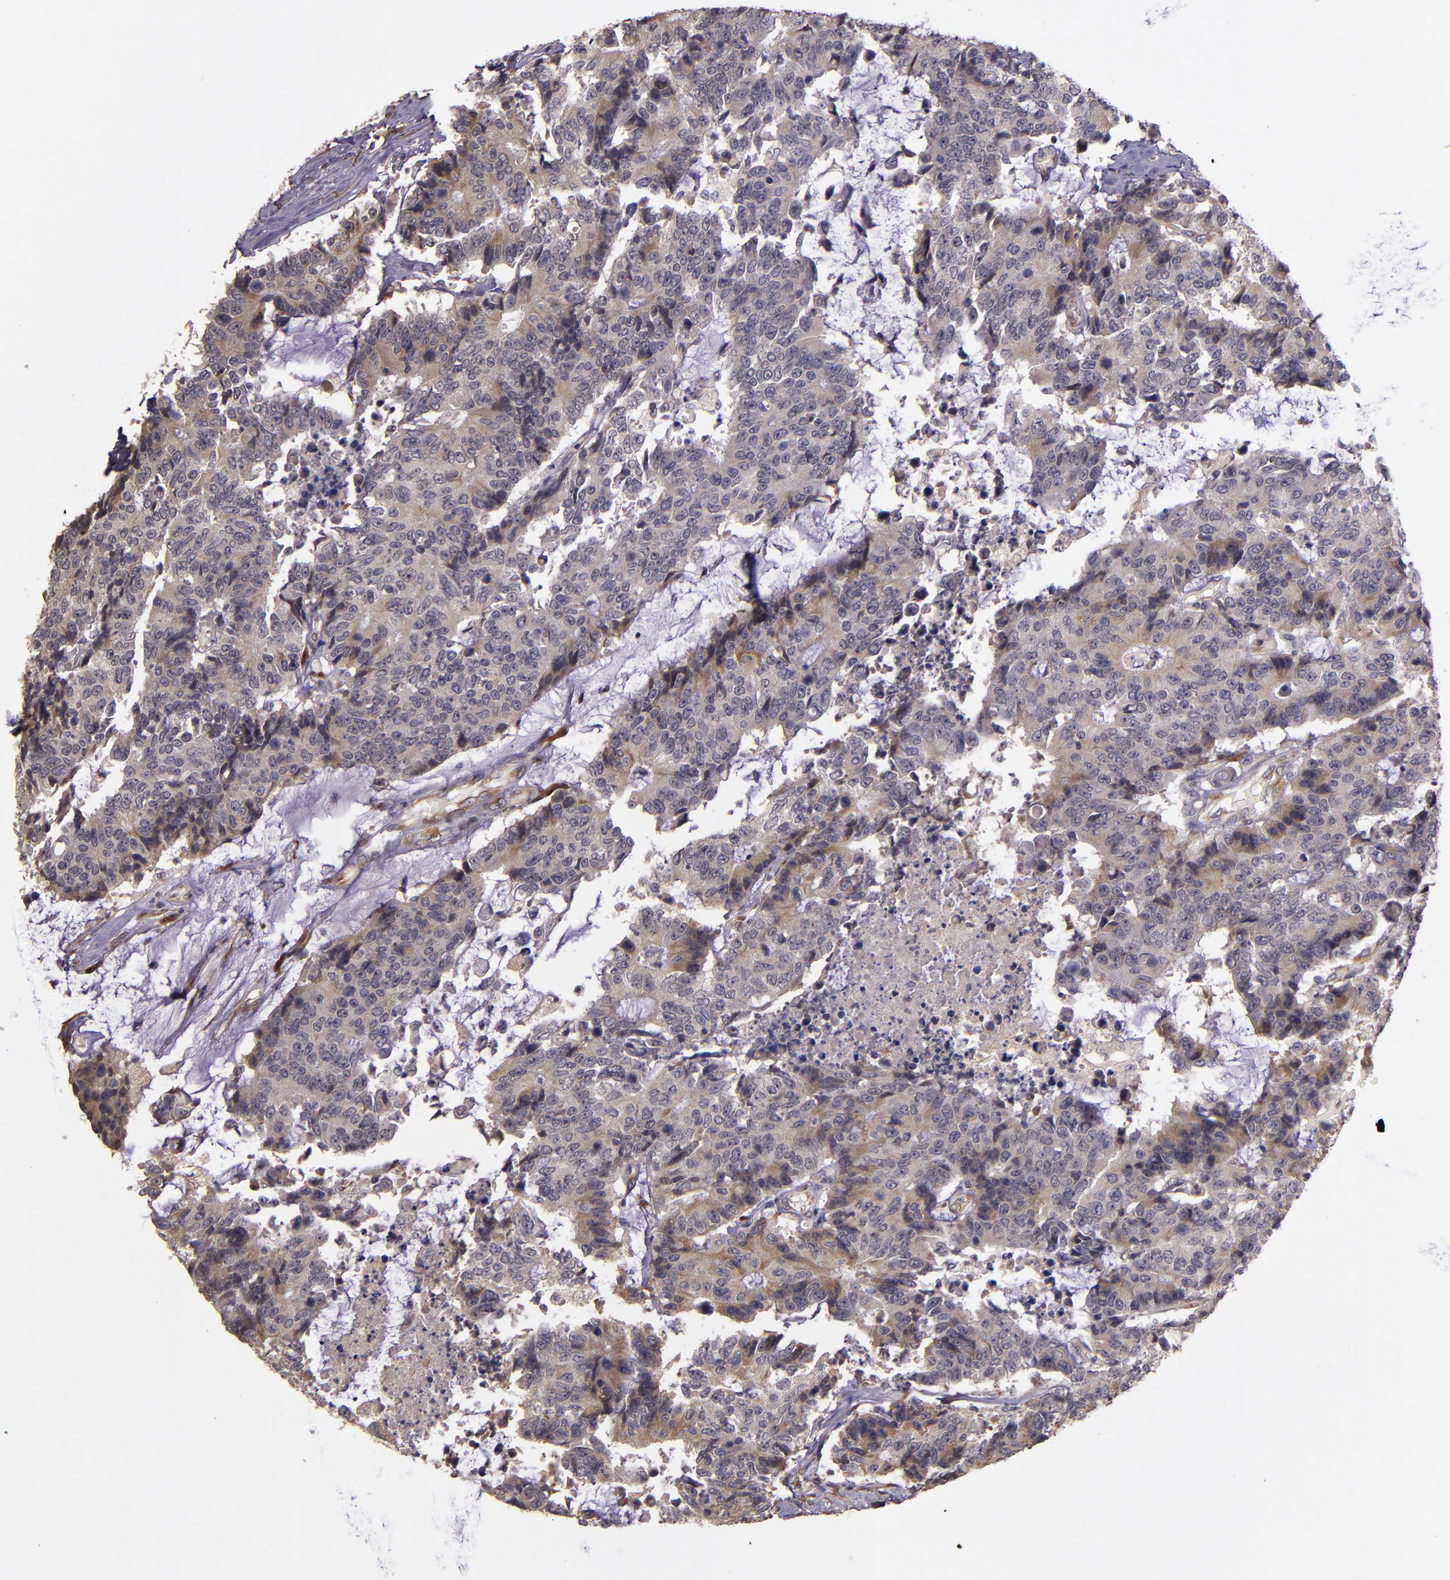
{"staining": {"intensity": "weak", "quantity": ">75%", "location": "cytoplasmic/membranous"}, "tissue": "colorectal cancer", "cell_type": "Tumor cells", "image_type": "cancer", "snomed": [{"axis": "morphology", "description": "Adenocarcinoma, NOS"}, {"axis": "topography", "description": "Colon"}], "caption": "Colorectal cancer (adenocarcinoma) stained with a protein marker displays weak staining in tumor cells.", "gene": "PRAF2", "patient": {"sex": "female", "age": 86}}